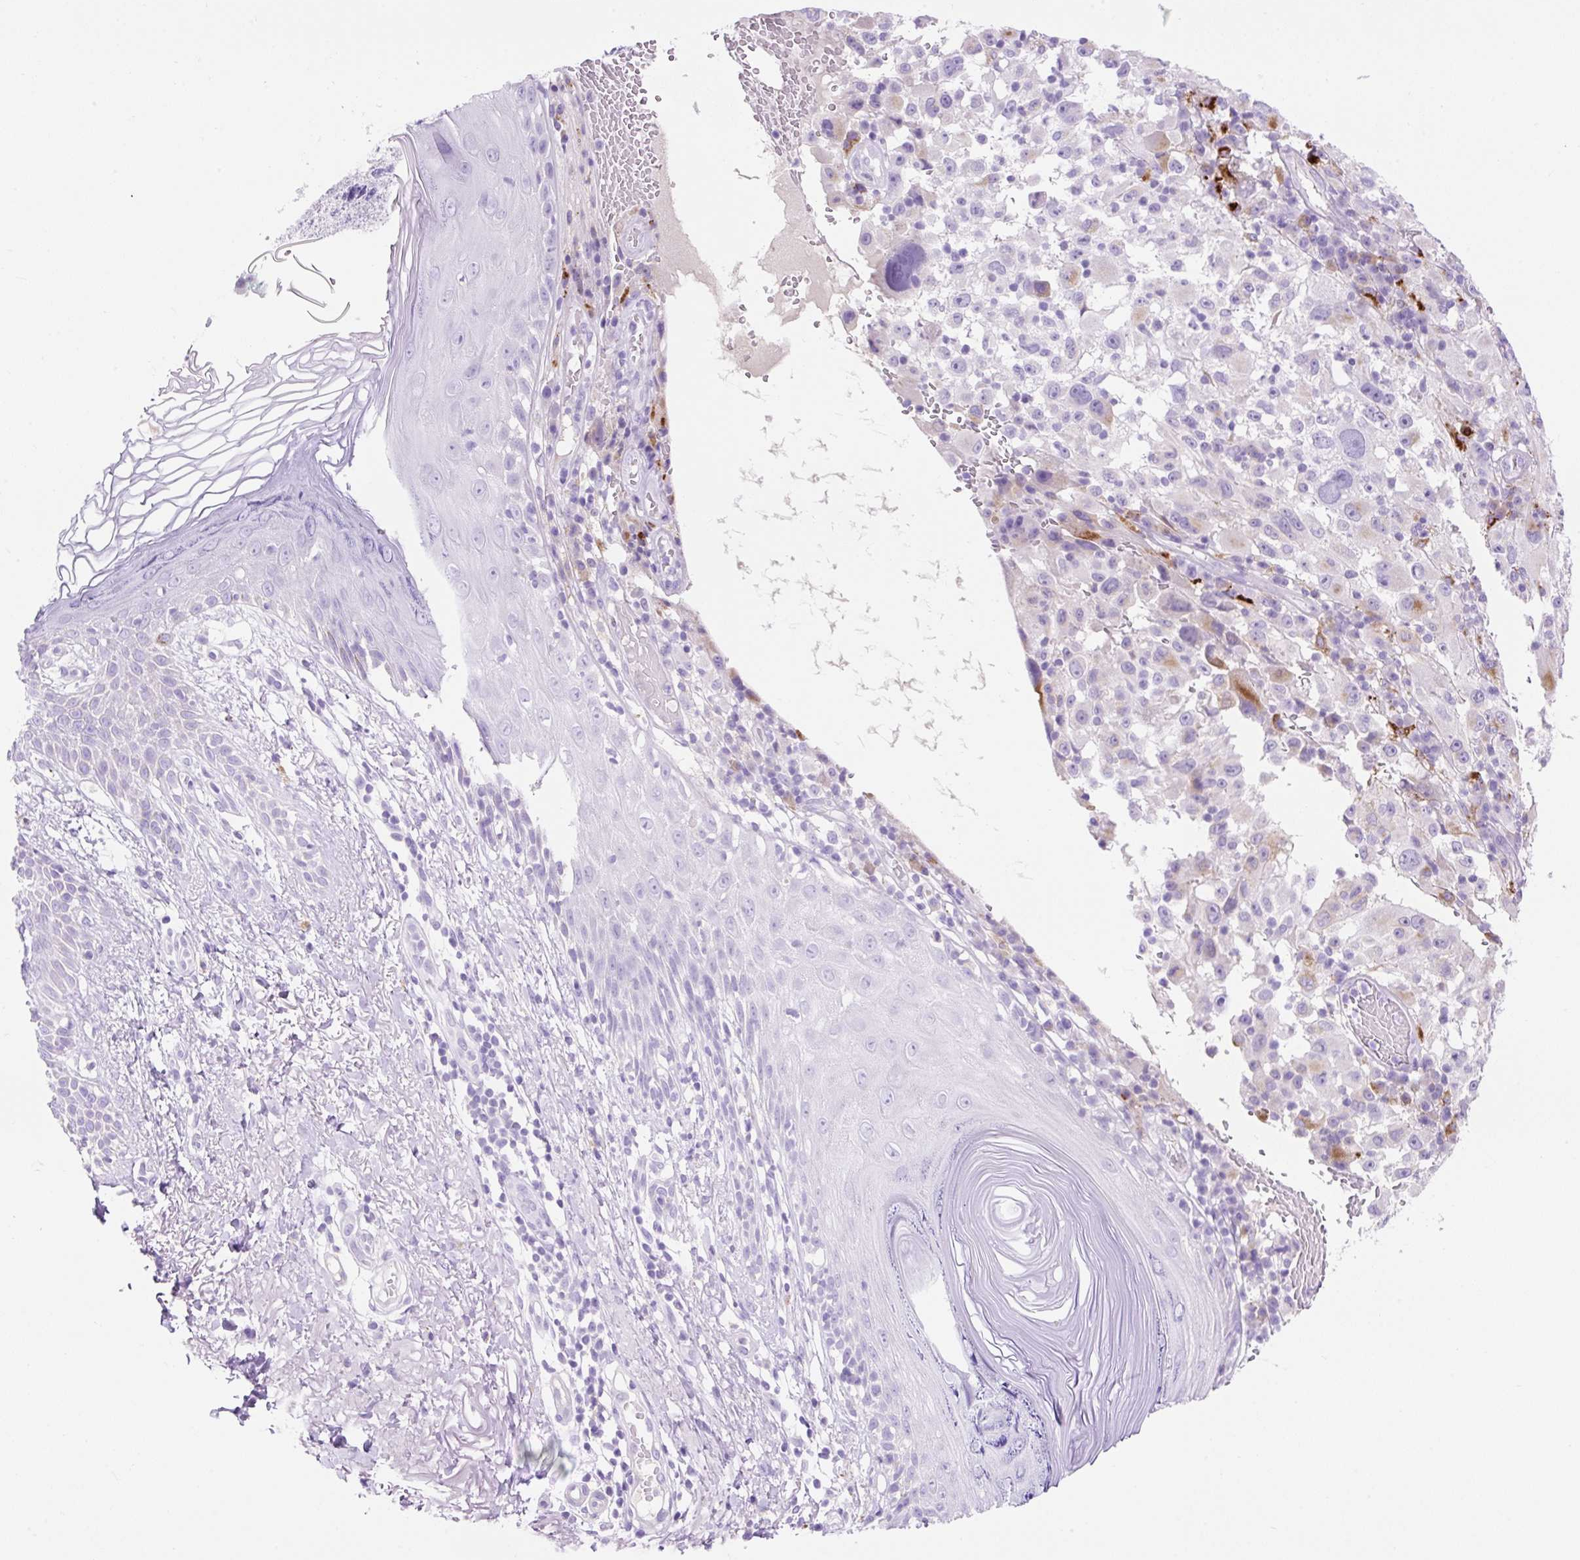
{"staining": {"intensity": "moderate", "quantity": "<25%", "location": "cytoplasmic/membranous"}, "tissue": "melanoma", "cell_type": "Tumor cells", "image_type": "cancer", "snomed": [{"axis": "morphology", "description": "Malignant melanoma, NOS"}, {"axis": "topography", "description": "Skin"}], "caption": "An IHC image of neoplastic tissue is shown. Protein staining in brown labels moderate cytoplasmic/membranous positivity in melanoma within tumor cells. The staining is performed using DAB (3,3'-diaminobenzidine) brown chromogen to label protein expression. The nuclei are counter-stained blue using hematoxylin.", "gene": "HEXB", "patient": {"sex": "female", "age": 71}}